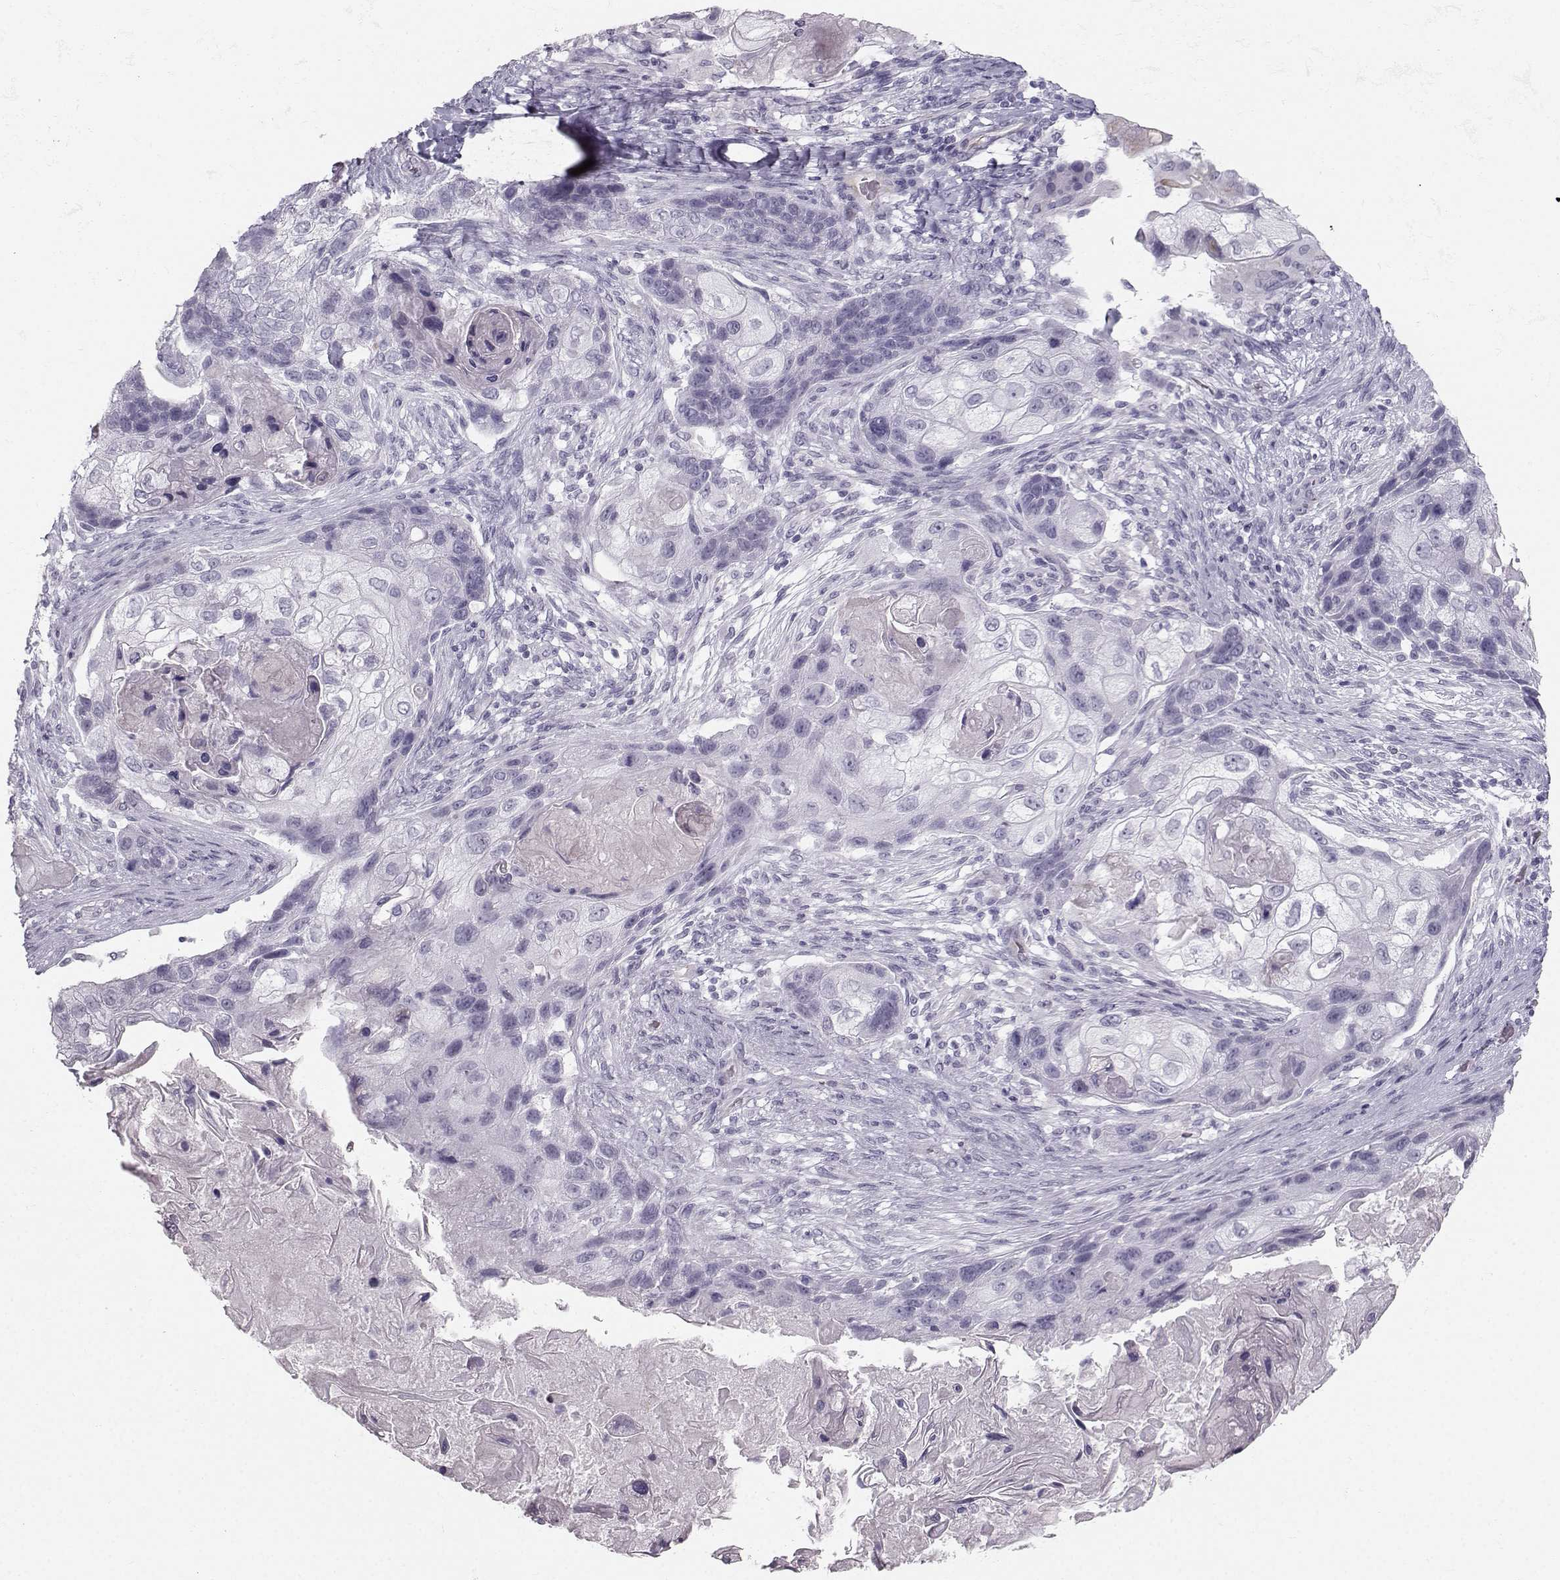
{"staining": {"intensity": "negative", "quantity": "none", "location": "none"}, "tissue": "lung cancer", "cell_type": "Tumor cells", "image_type": "cancer", "snomed": [{"axis": "morphology", "description": "Squamous cell carcinoma, NOS"}, {"axis": "topography", "description": "Lung"}], "caption": "Protein analysis of lung cancer (squamous cell carcinoma) shows no significant expression in tumor cells. The staining is performed using DAB brown chromogen with nuclei counter-stained in using hematoxylin.", "gene": "CASR", "patient": {"sex": "male", "age": 69}}